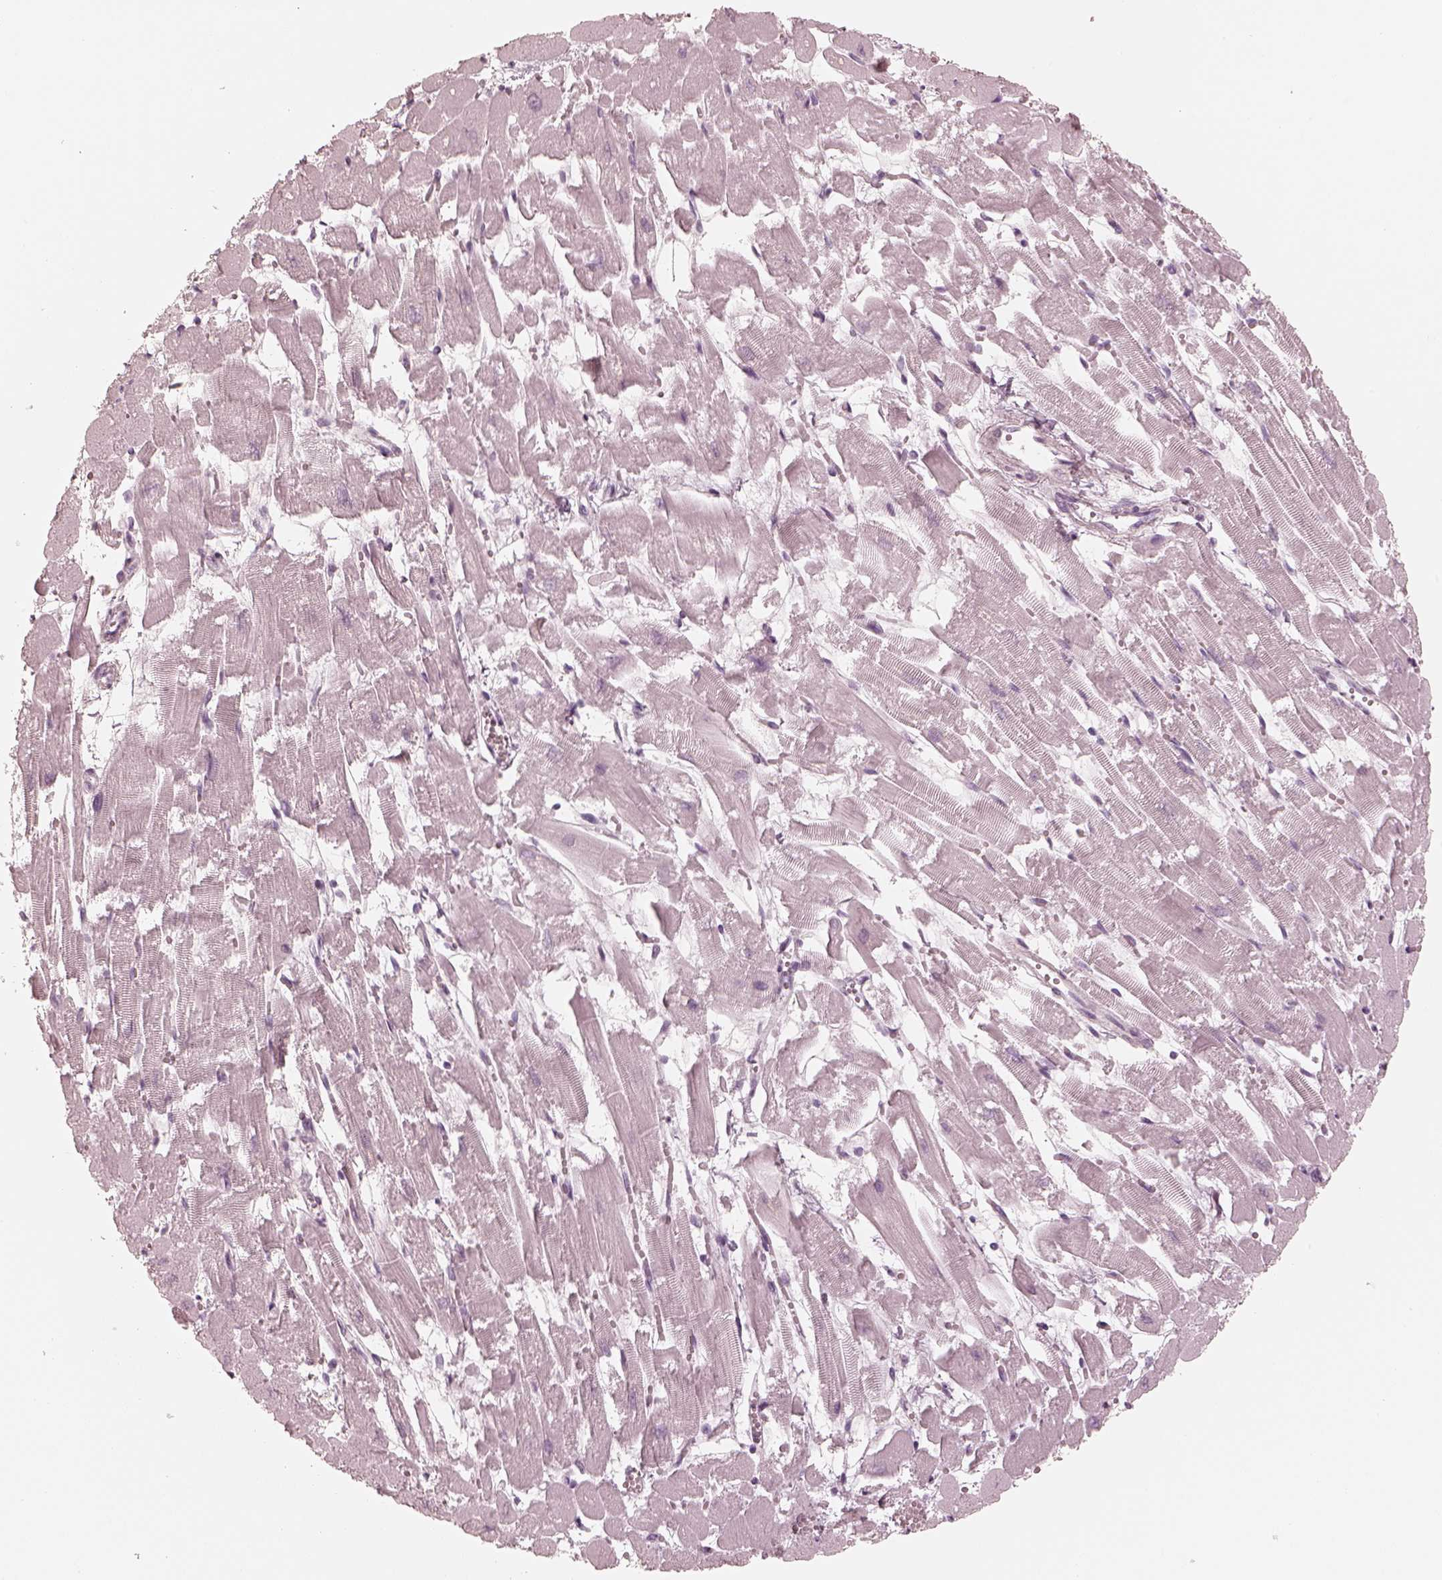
{"staining": {"intensity": "negative", "quantity": "none", "location": "none"}, "tissue": "heart muscle", "cell_type": "Cardiomyocytes", "image_type": "normal", "snomed": [{"axis": "morphology", "description": "Normal tissue, NOS"}, {"axis": "topography", "description": "Heart"}], "caption": "A histopathology image of heart muscle stained for a protein shows no brown staining in cardiomyocytes. (DAB (3,3'-diaminobenzidine) immunohistochemistry (IHC) visualized using brightfield microscopy, high magnification).", "gene": "CALR3", "patient": {"sex": "female", "age": 52}}